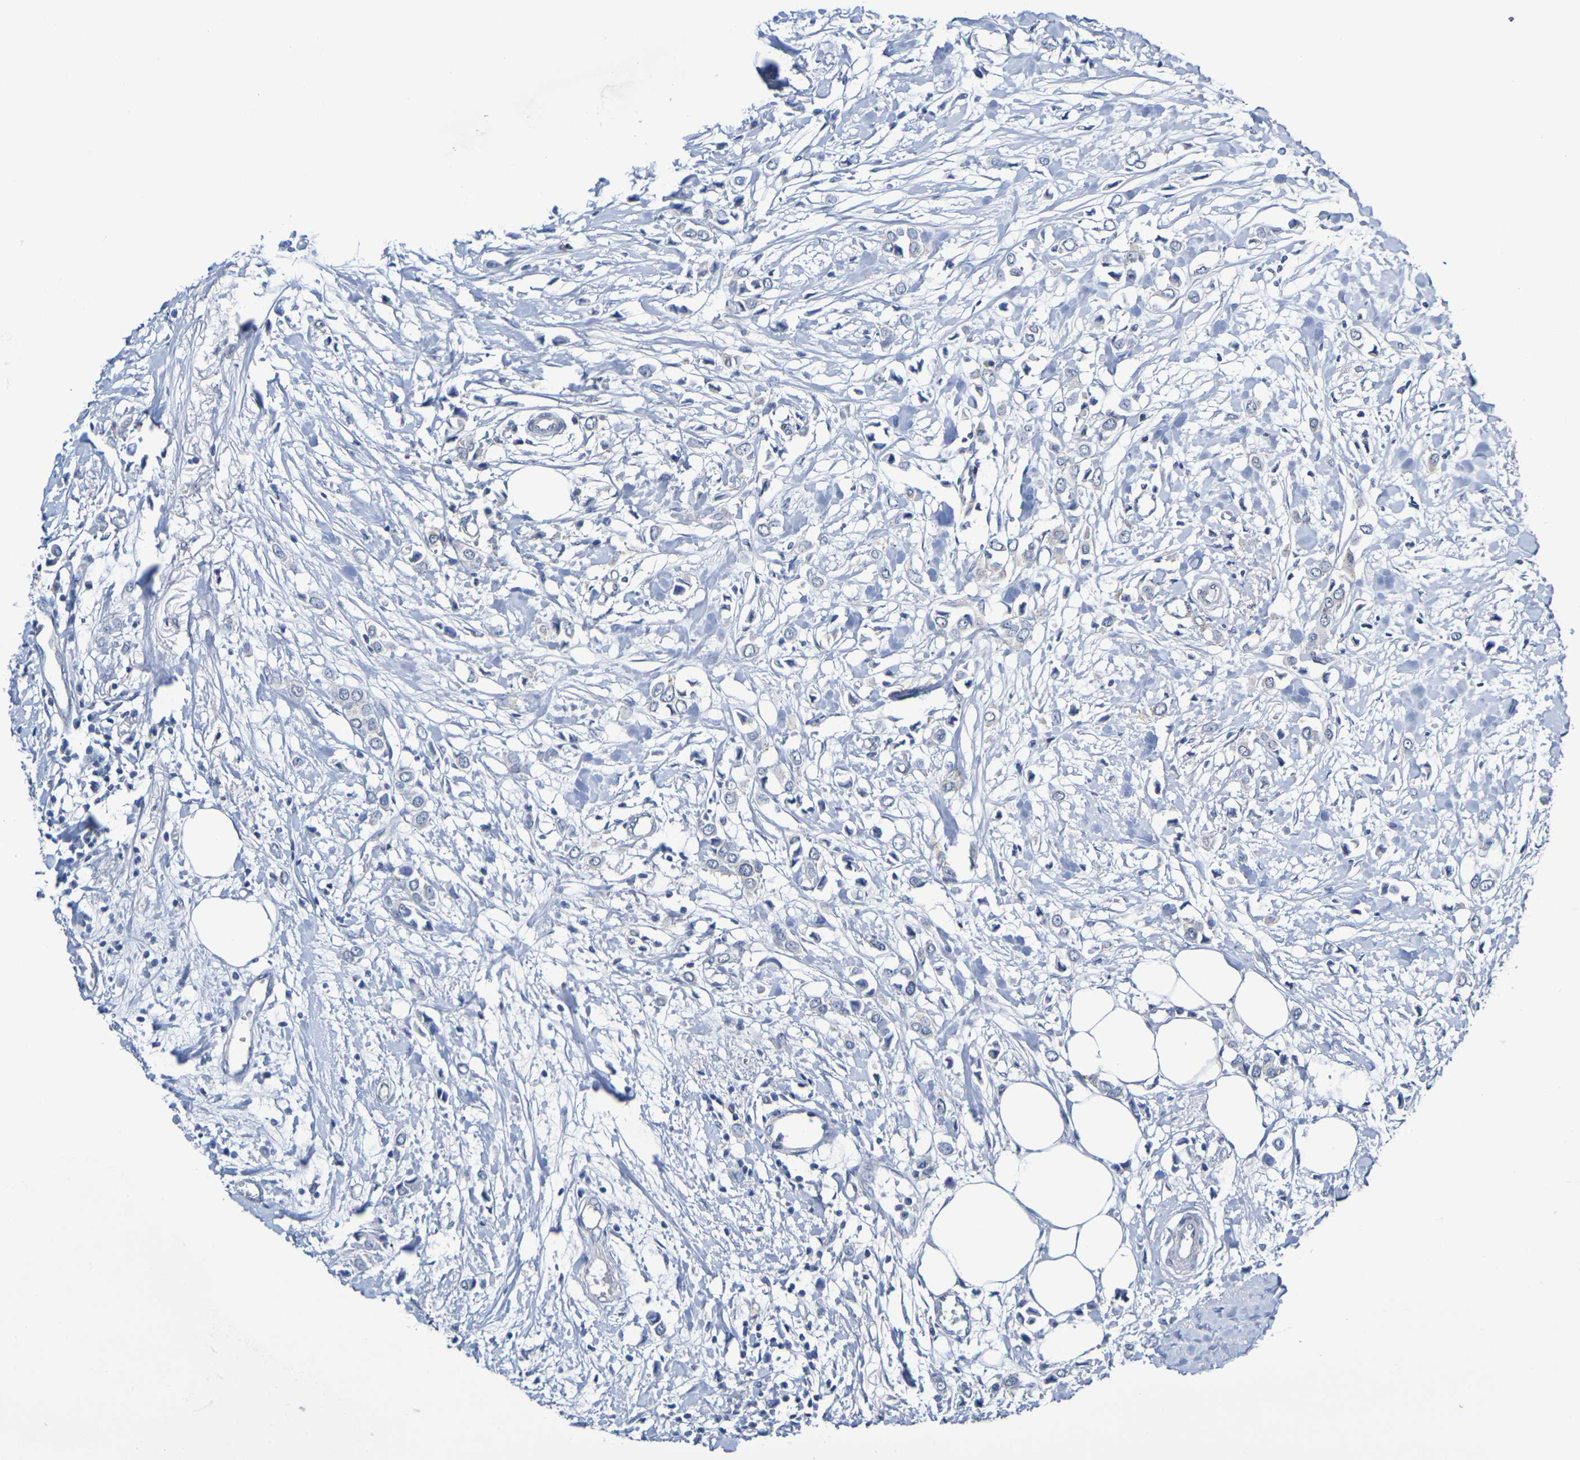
{"staining": {"intensity": "negative", "quantity": "none", "location": "none"}, "tissue": "breast cancer", "cell_type": "Tumor cells", "image_type": "cancer", "snomed": [{"axis": "morphology", "description": "Lobular carcinoma"}, {"axis": "topography", "description": "Breast"}], "caption": "DAB (3,3'-diaminobenzidine) immunohistochemical staining of human breast cancer (lobular carcinoma) displays no significant positivity in tumor cells.", "gene": "CHRNB1", "patient": {"sex": "female", "age": 51}}